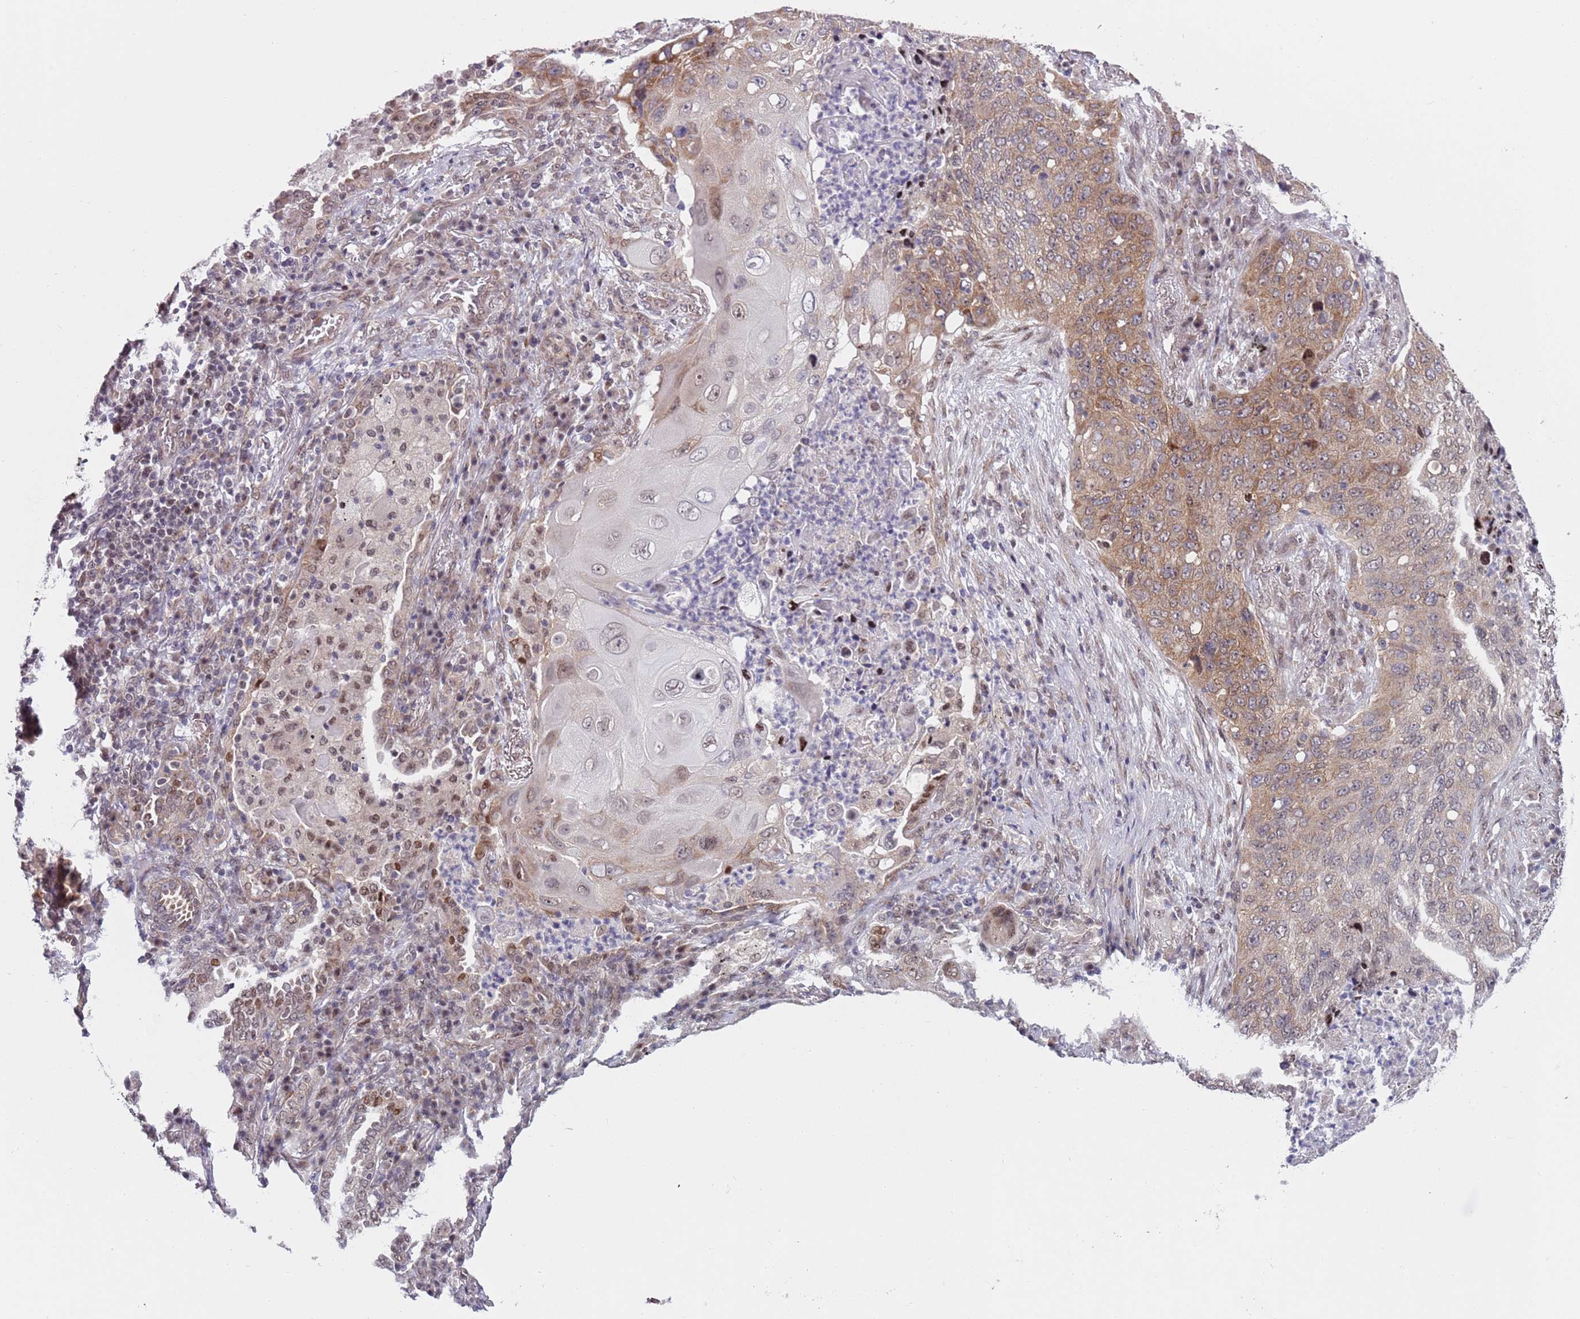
{"staining": {"intensity": "moderate", "quantity": "25%-75%", "location": "cytoplasmic/membranous,nuclear"}, "tissue": "lung cancer", "cell_type": "Tumor cells", "image_type": "cancer", "snomed": [{"axis": "morphology", "description": "Squamous cell carcinoma, NOS"}, {"axis": "topography", "description": "Lung"}], "caption": "Immunohistochemical staining of human lung cancer exhibits medium levels of moderate cytoplasmic/membranous and nuclear protein staining in approximately 25%-75% of tumor cells. The staining was performed using DAB to visualize the protein expression in brown, while the nuclei were stained in blue with hematoxylin (Magnification: 20x).", "gene": "SLC25A32", "patient": {"sex": "female", "age": 63}}